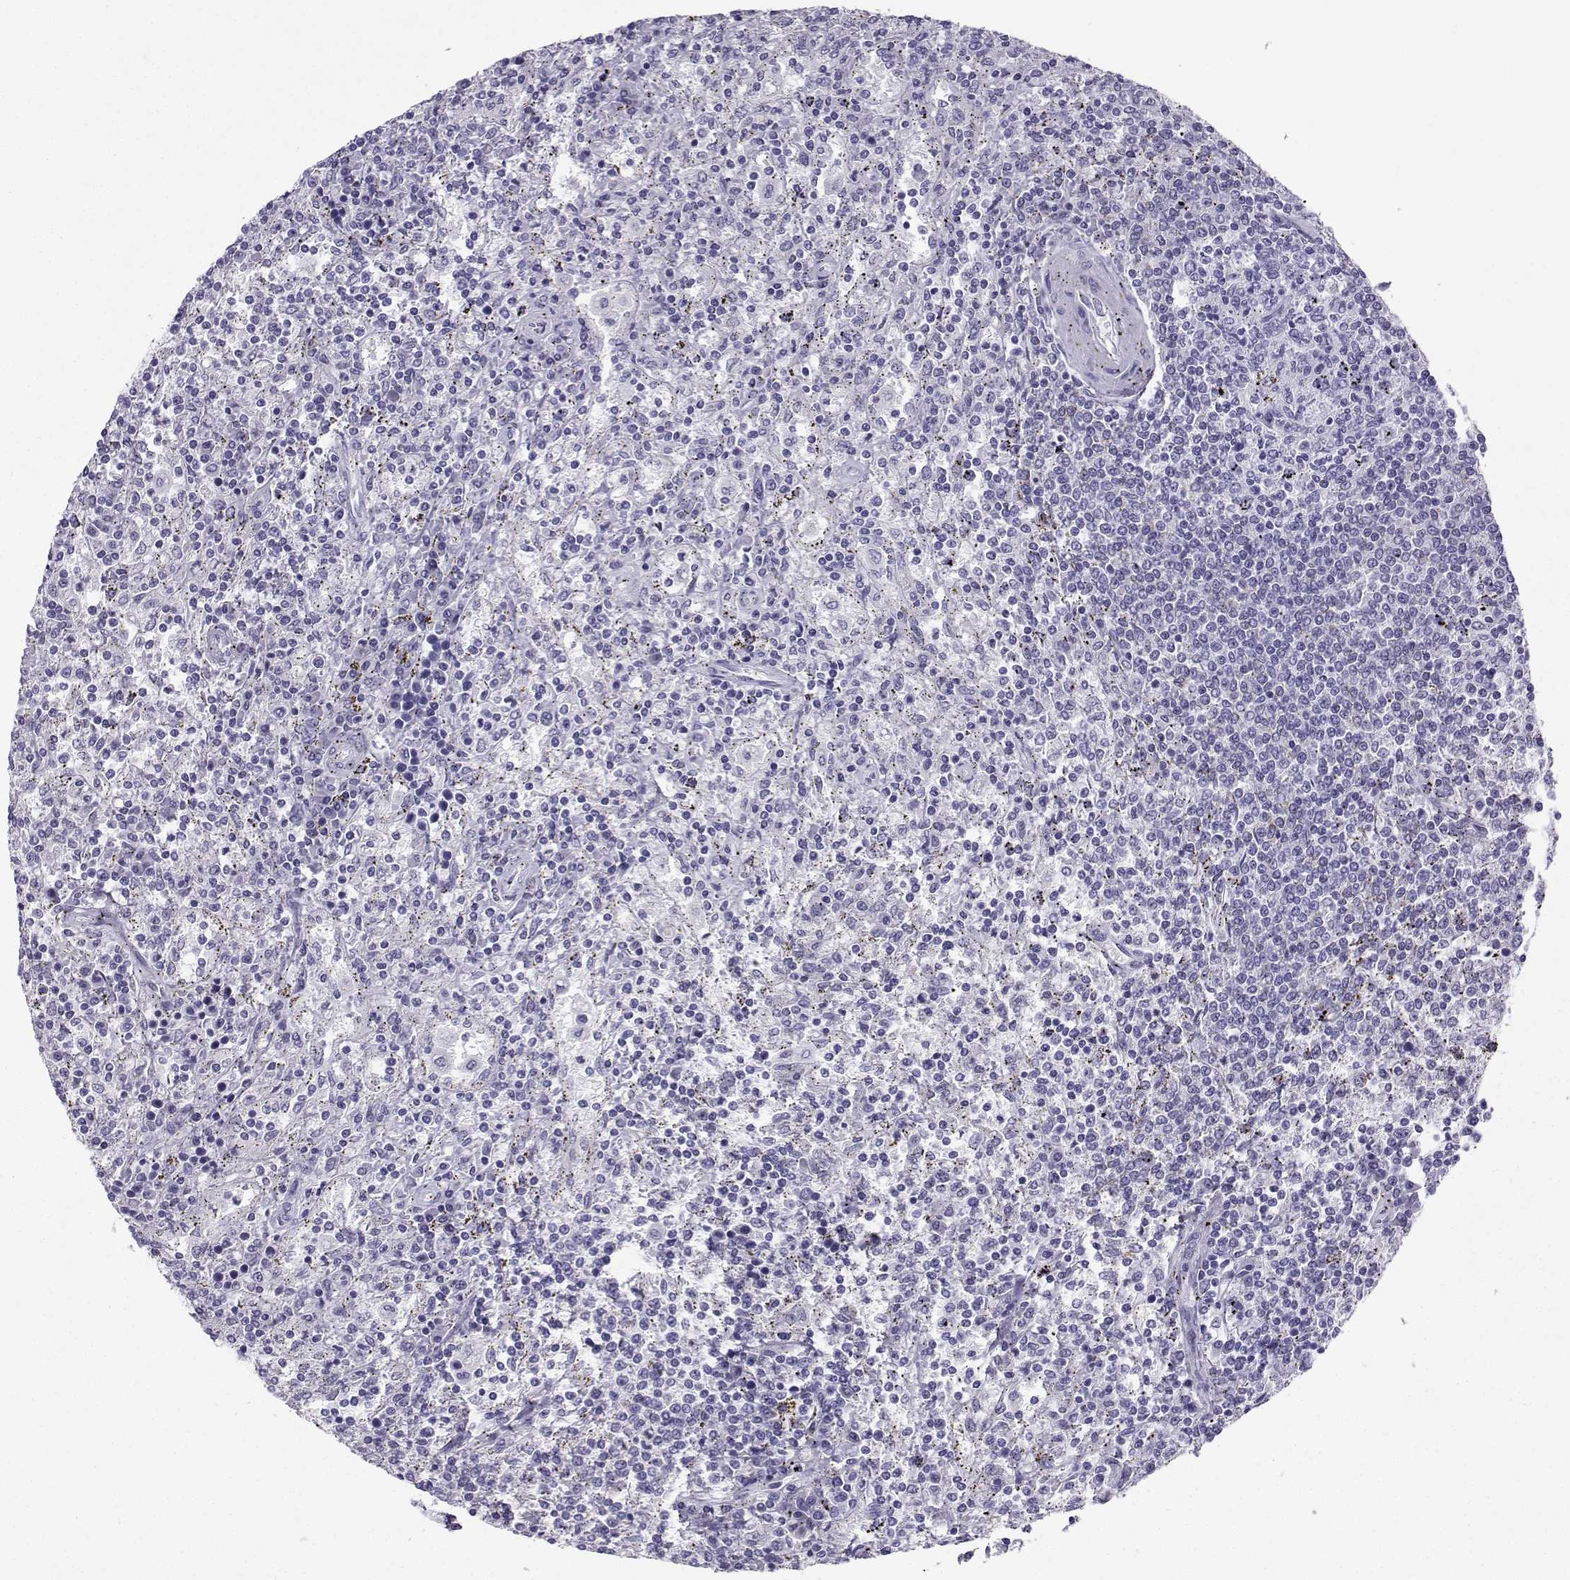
{"staining": {"intensity": "negative", "quantity": "none", "location": "none"}, "tissue": "lymphoma", "cell_type": "Tumor cells", "image_type": "cancer", "snomed": [{"axis": "morphology", "description": "Malignant lymphoma, non-Hodgkin's type, Low grade"}, {"axis": "topography", "description": "Spleen"}], "caption": "Tumor cells are negative for protein expression in human malignant lymphoma, non-Hodgkin's type (low-grade).", "gene": "ZBTB8B", "patient": {"sex": "male", "age": 62}}